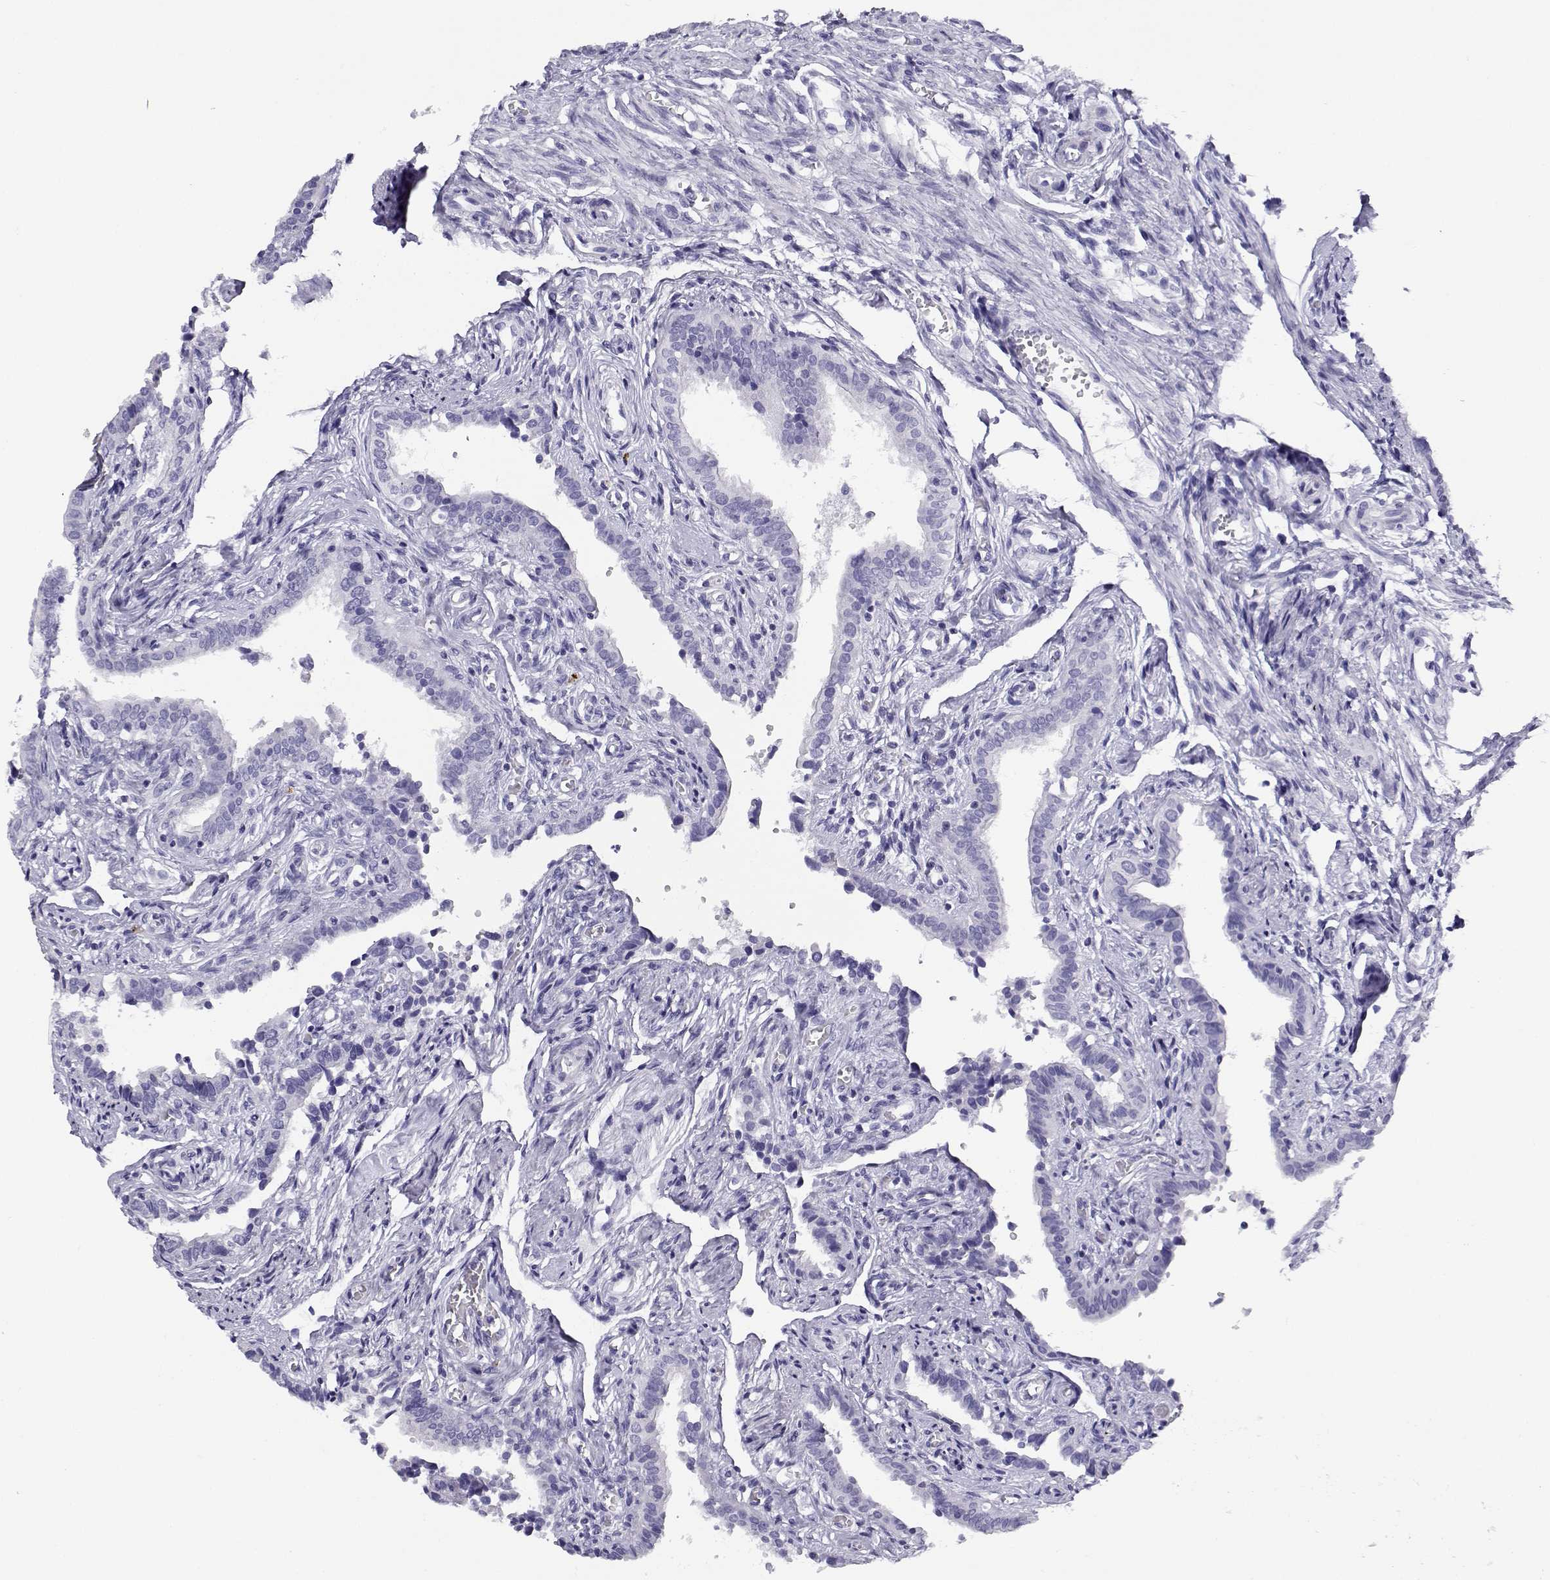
{"staining": {"intensity": "negative", "quantity": "none", "location": "none"}, "tissue": "fallopian tube", "cell_type": "Glandular cells", "image_type": "normal", "snomed": [{"axis": "morphology", "description": "Normal tissue, NOS"}, {"axis": "morphology", "description": "Carcinoma, endometroid"}, {"axis": "topography", "description": "Fallopian tube"}, {"axis": "topography", "description": "Ovary"}], "caption": "This histopathology image is of benign fallopian tube stained with immunohistochemistry to label a protein in brown with the nuclei are counter-stained blue. There is no expression in glandular cells.", "gene": "RHOXF2B", "patient": {"sex": "female", "age": 42}}